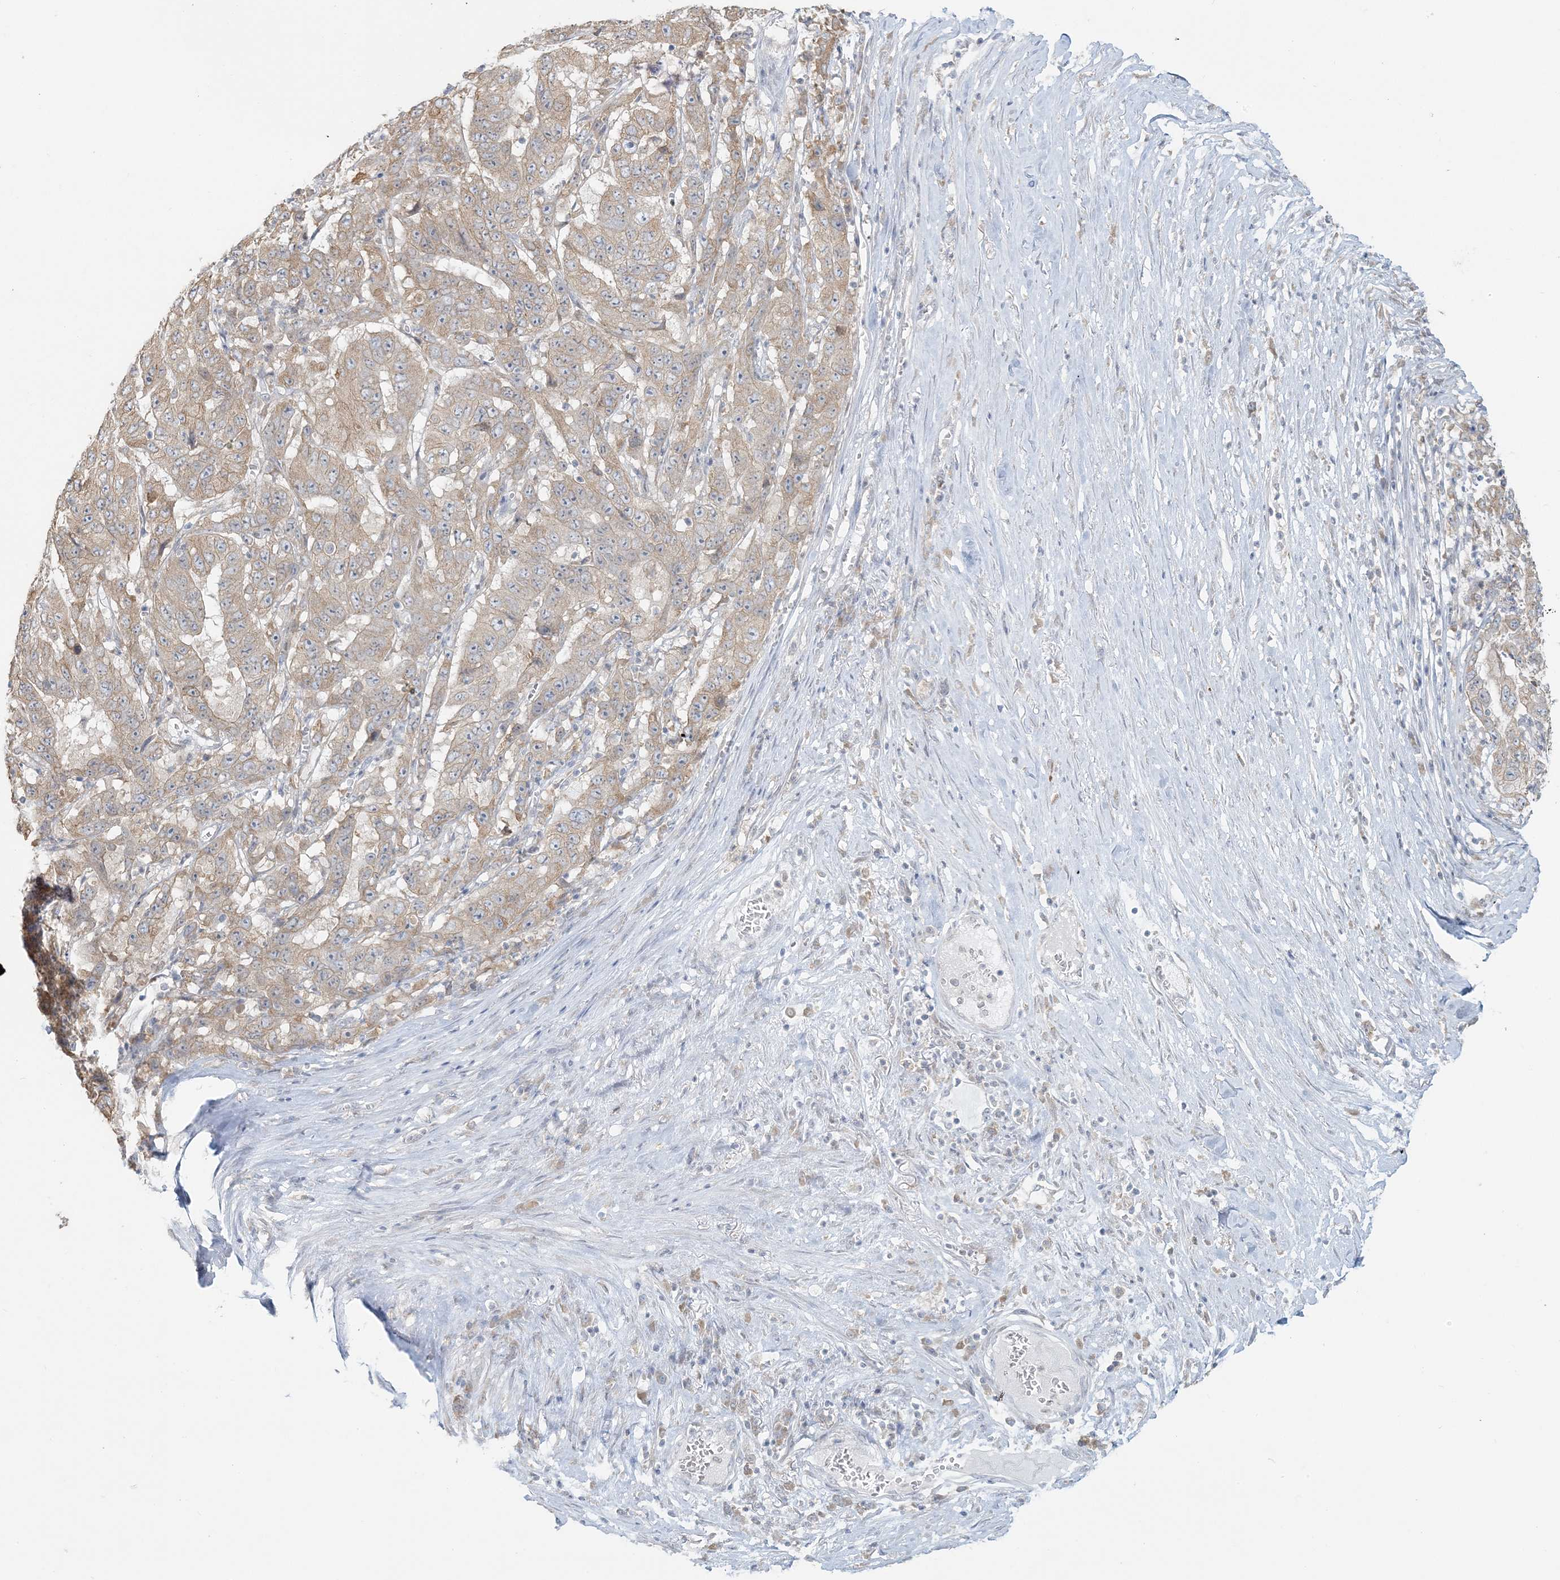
{"staining": {"intensity": "weak", "quantity": ">75%", "location": "cytoplasmic/membranous"}, "tissue": "pancreatic cancer", "cell_type": "Tumor cells", "image_type": "cancer", "snomed": [{"axis": "morphology", "description": "Adenocarcinoma, NOS"}, {"axis": "topography", "description": "Pancreas"}], "caption": "A photomicrograph of pancreatic cancer (adenocarcinoma) stained for a protein reveals weak cytoplasmic/membranous brown staining in tumor cells. (DAB (3,3'-diaminobenzidine) IHC with brightfield microscopy, high magnification).", "gene": "EEFSEC", "patient": {"sex": "male", "age": 63}}